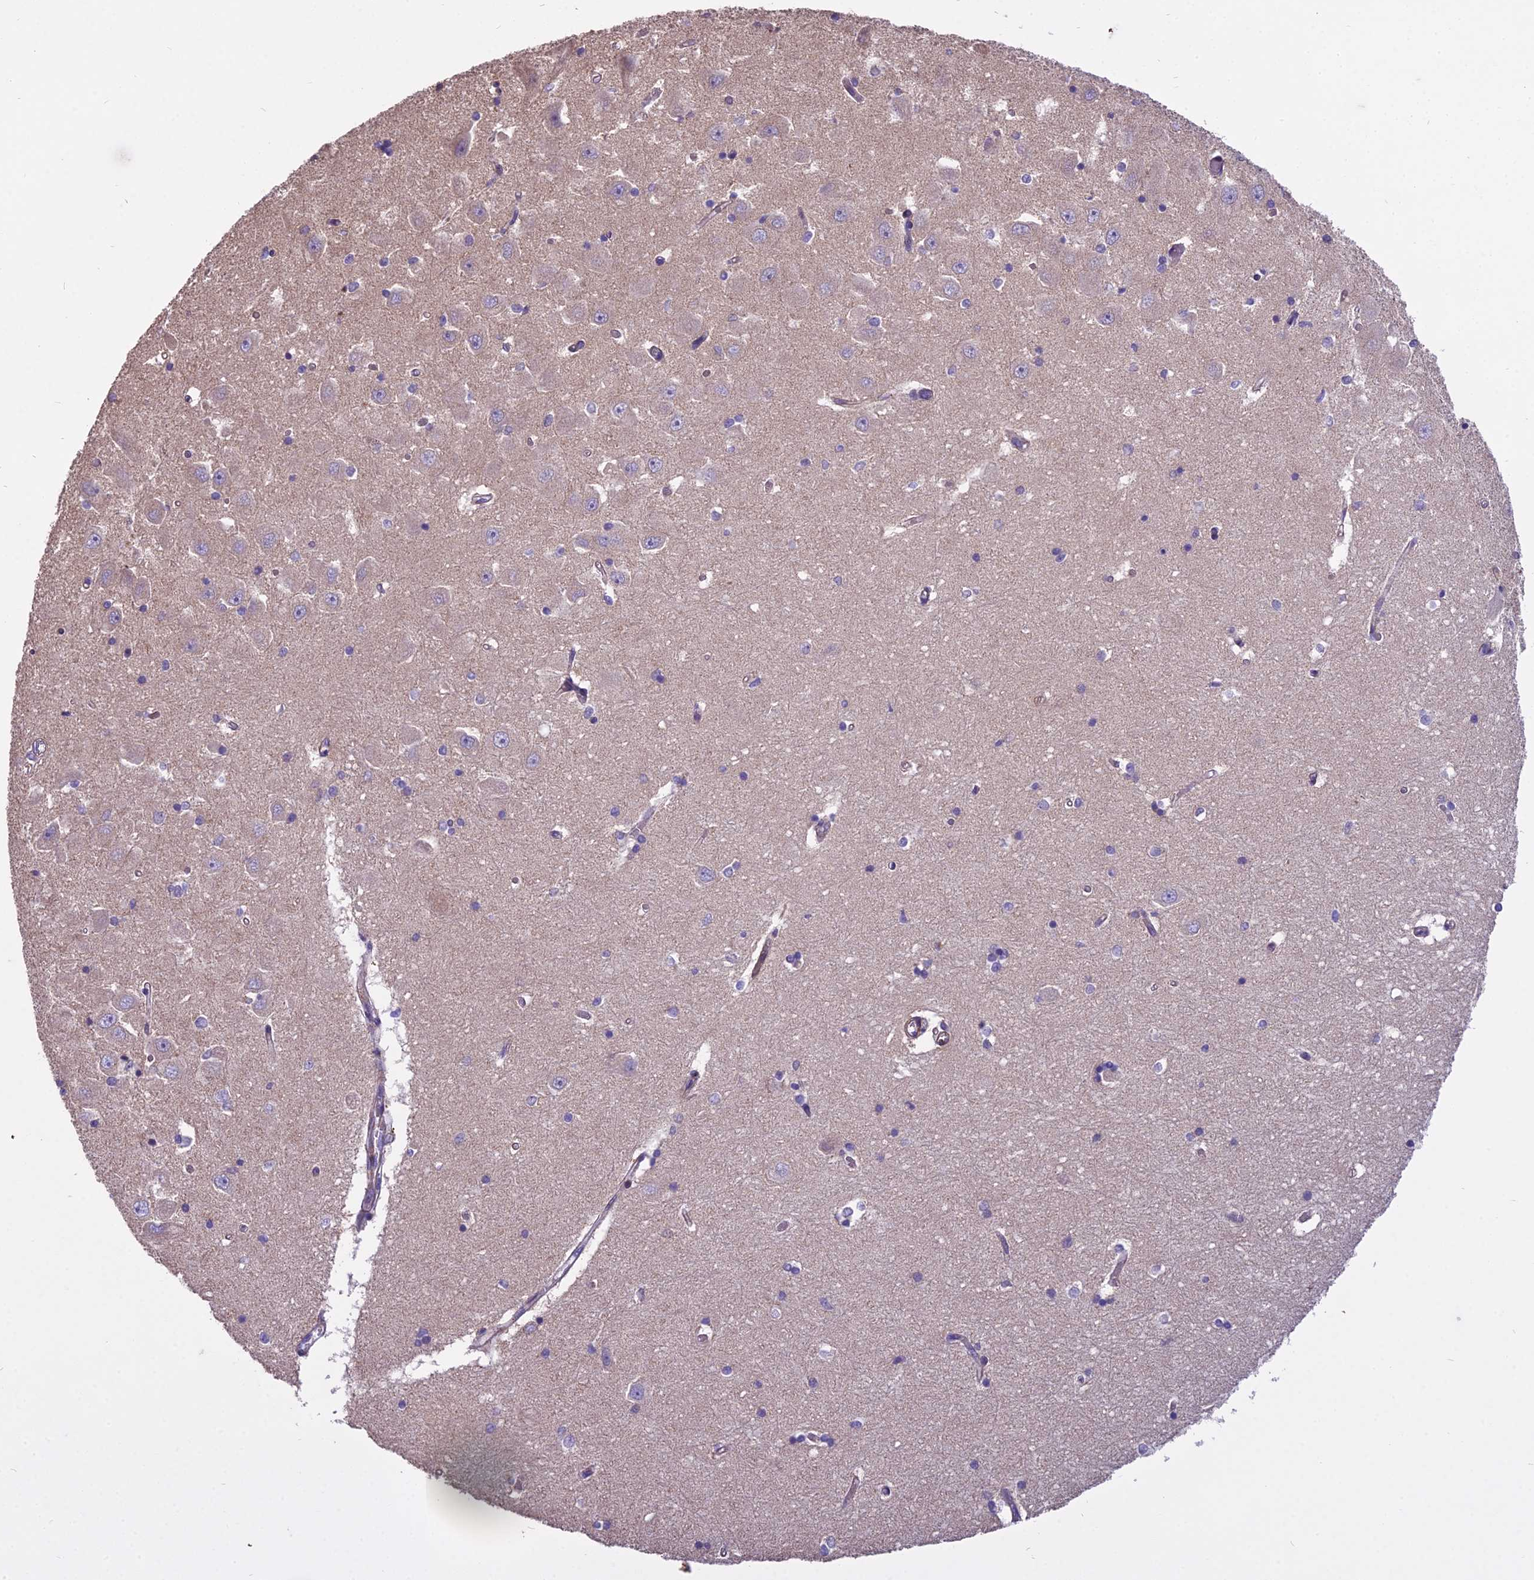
{"staining": {"intensity": "negative", "quantity": "none", "location": "none"}, "tissue": "hippocampus", "cell_type": "Glial cells", "image_type": "normal", "snomed": [{"axis": "morphology", "description": "Normal tissue, NOS"}, {"axis": "topography", "description": "Hippocampus"}], "caption": "The immunohistochemistry histopathology image has no significant expression in glial cells of hippocampus.", "gene": "DUS2", "patient": {"sex": "male", "age": 45}}